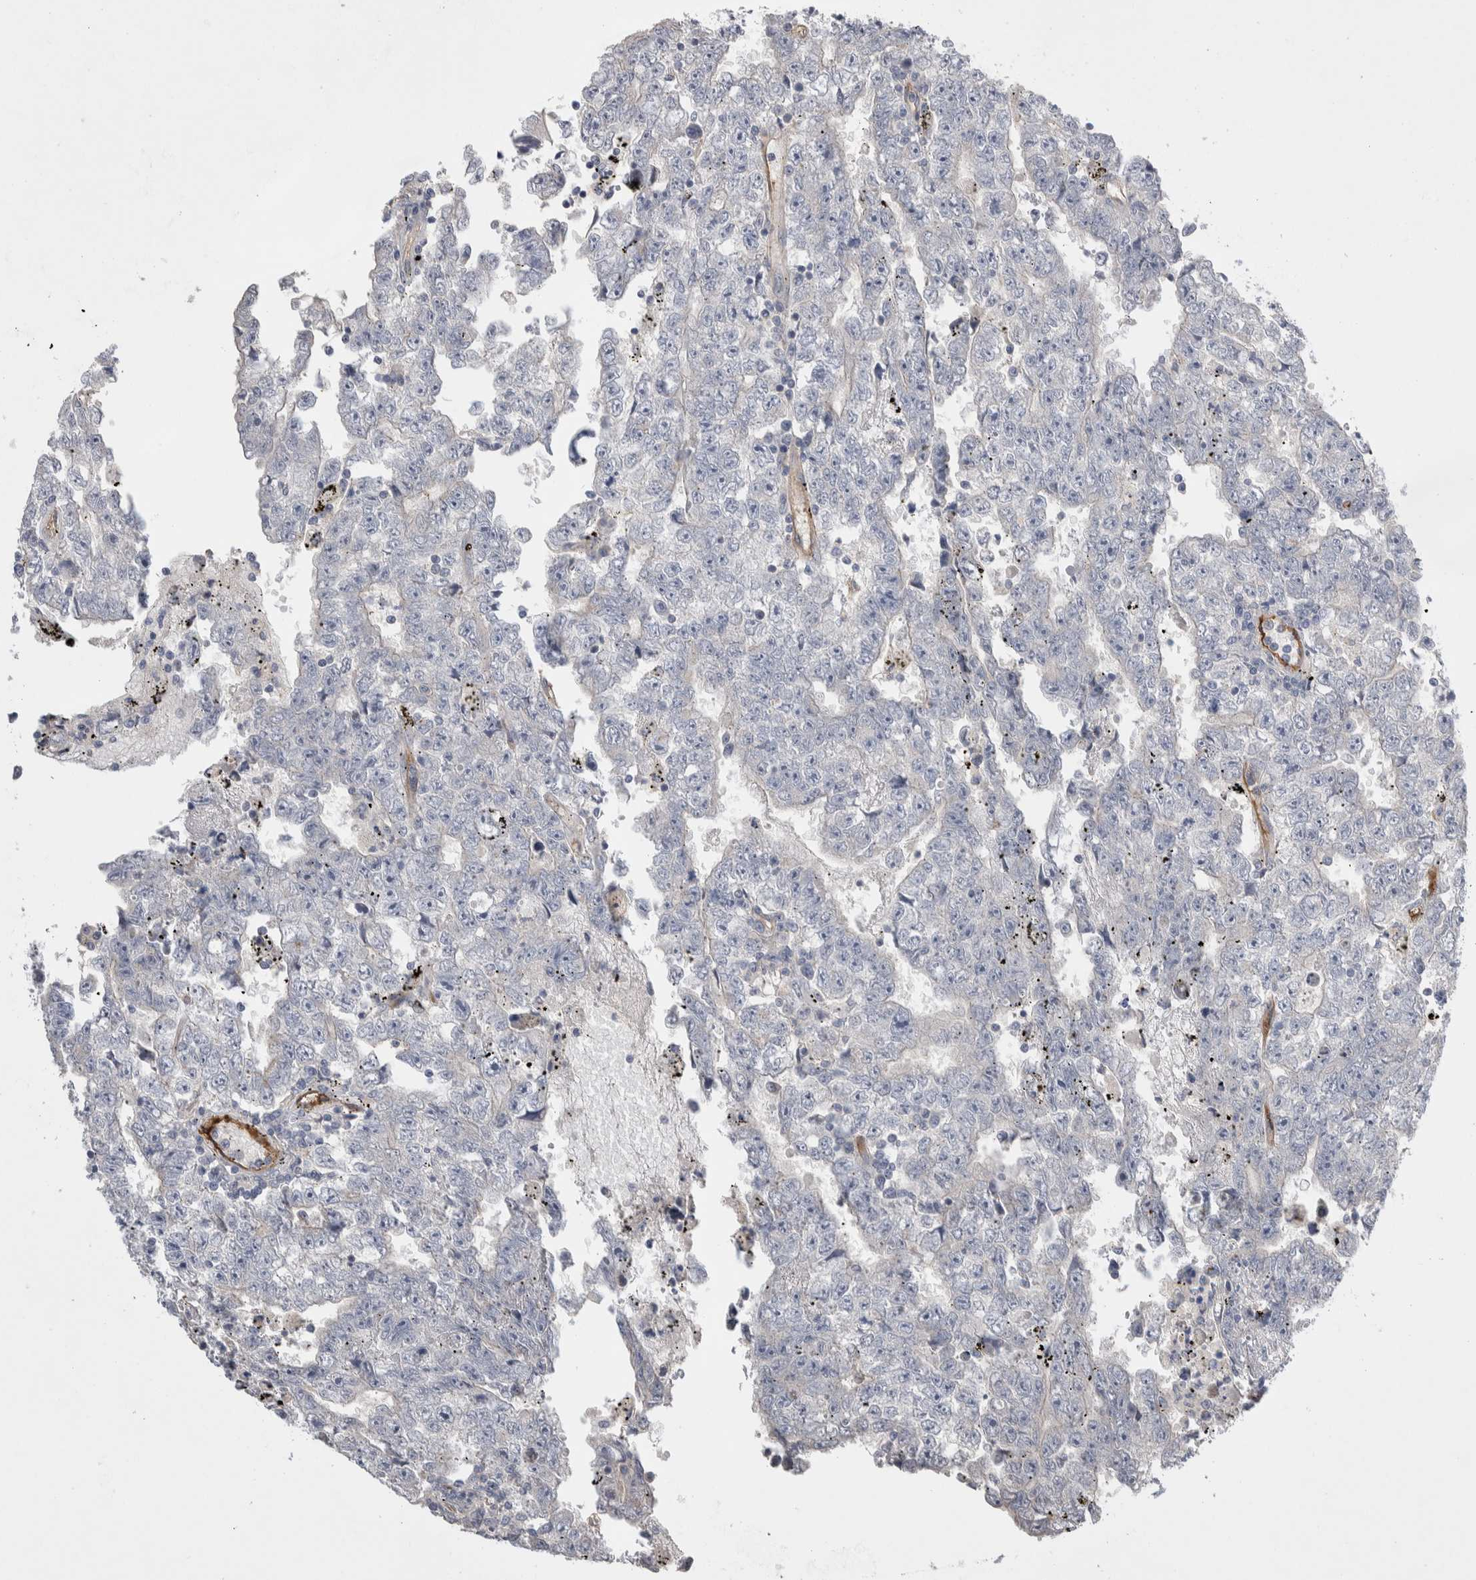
{"staining": {"intensity": "negative", "quantity": "none", "location": "none"}, "tissue": "testis cancer", "cell_type": "Tumor cells", "image_type": "cancer", "snomed": [{"axis": "morphology", "description": "Carcinoma, Embryonal, NOS"}, {"axis": "topography", "description": "Testis"}], "caption": "There is no significant staining in tumor cells of embryonal carcinoma (testis).", "gene": "CEP131", "patient": {"sex": "male", "age": 25}}